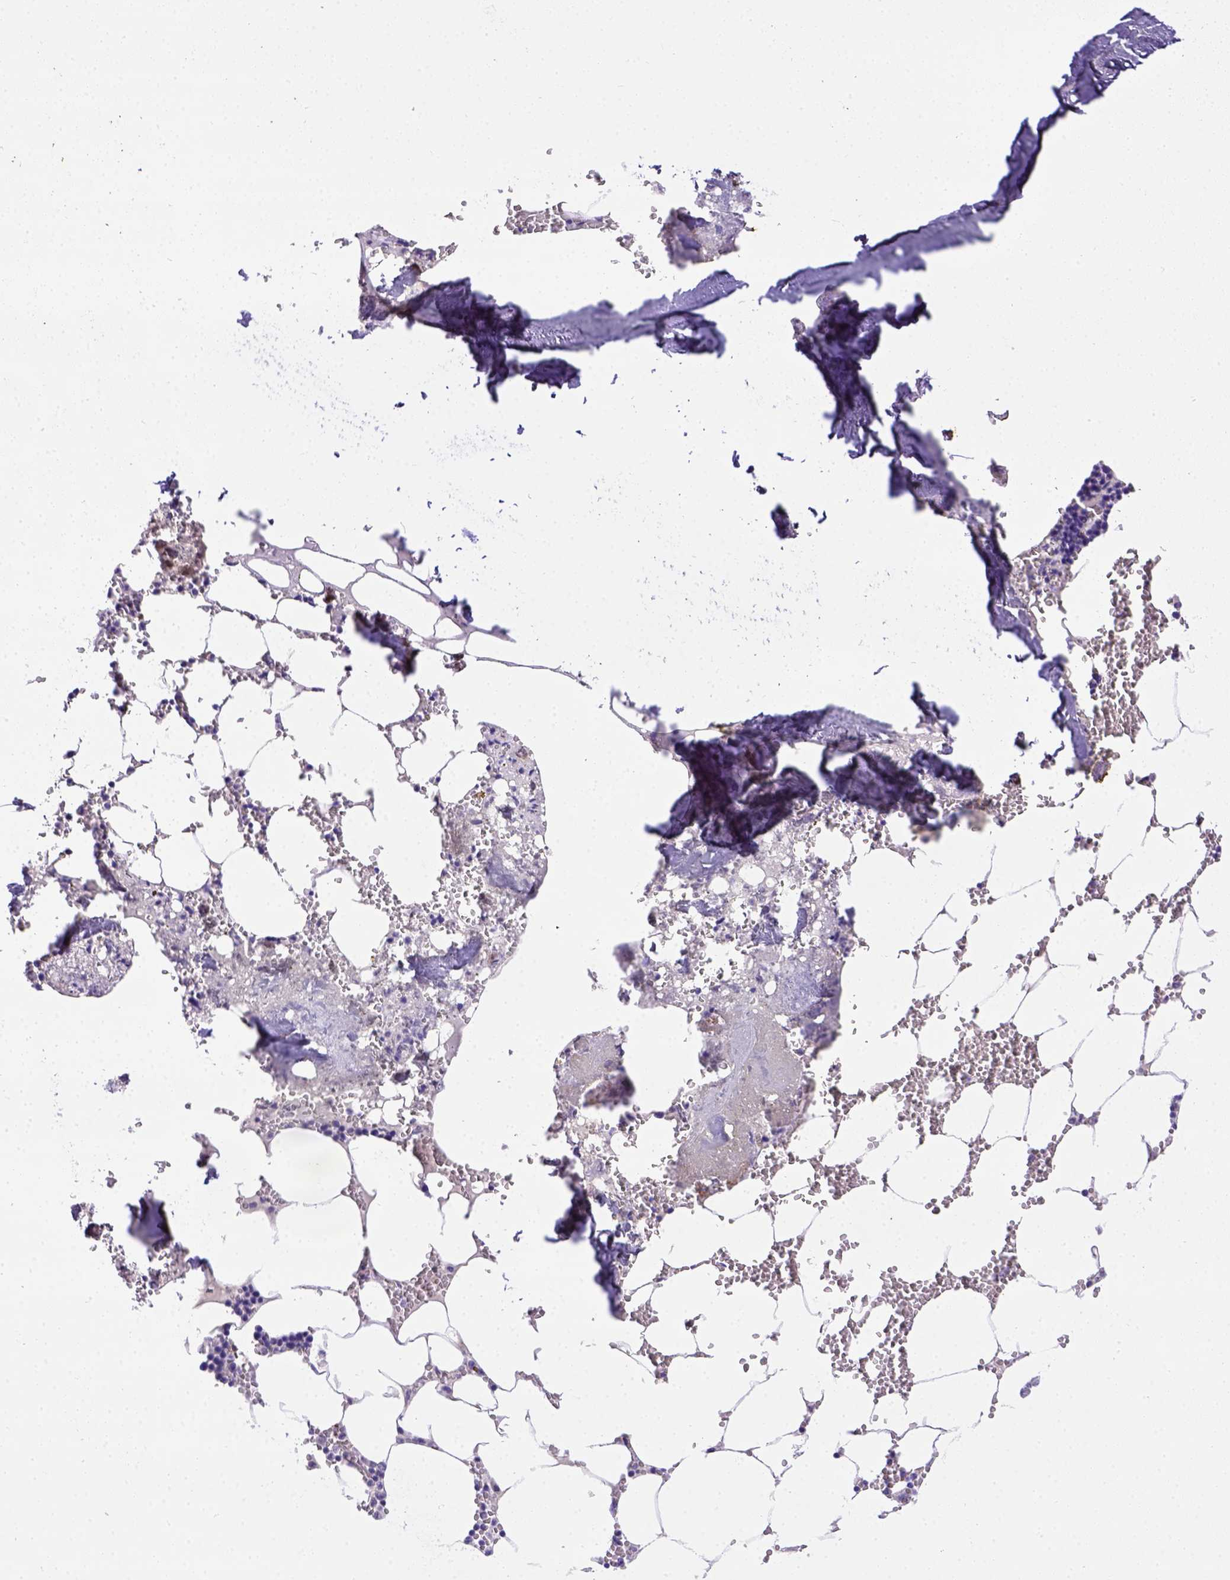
{"staining": {"intensity": "strong", "quantity": "<25%", "location": "cytoplasmic/membranous,nuclear"}, "tissue": "bone marrow", "cell_type": "Hematopoietic cells", "image_type": "normal", "snomed": [{"axis": "morphology", "description": "Normal tissue, NOS"}, {"axis": "topography", "description": "Bone marrow"}], "caption": "Immunohistochemical staining of unremarkable bone marrow demonstrates <25% levels of strong cytoplasmic/membranous,nuclear protein staining in approximately <25% of hematopoietic cells. The staining was performed using DAB (3,3'-diaminobenzidine) to visualize the protein expression in brown, while the nuclei were stained in blue with hematoxylin (Magnification: 20x).", "gene": "B3GAT1", "patient": {"sex": "male", "age": 54}}